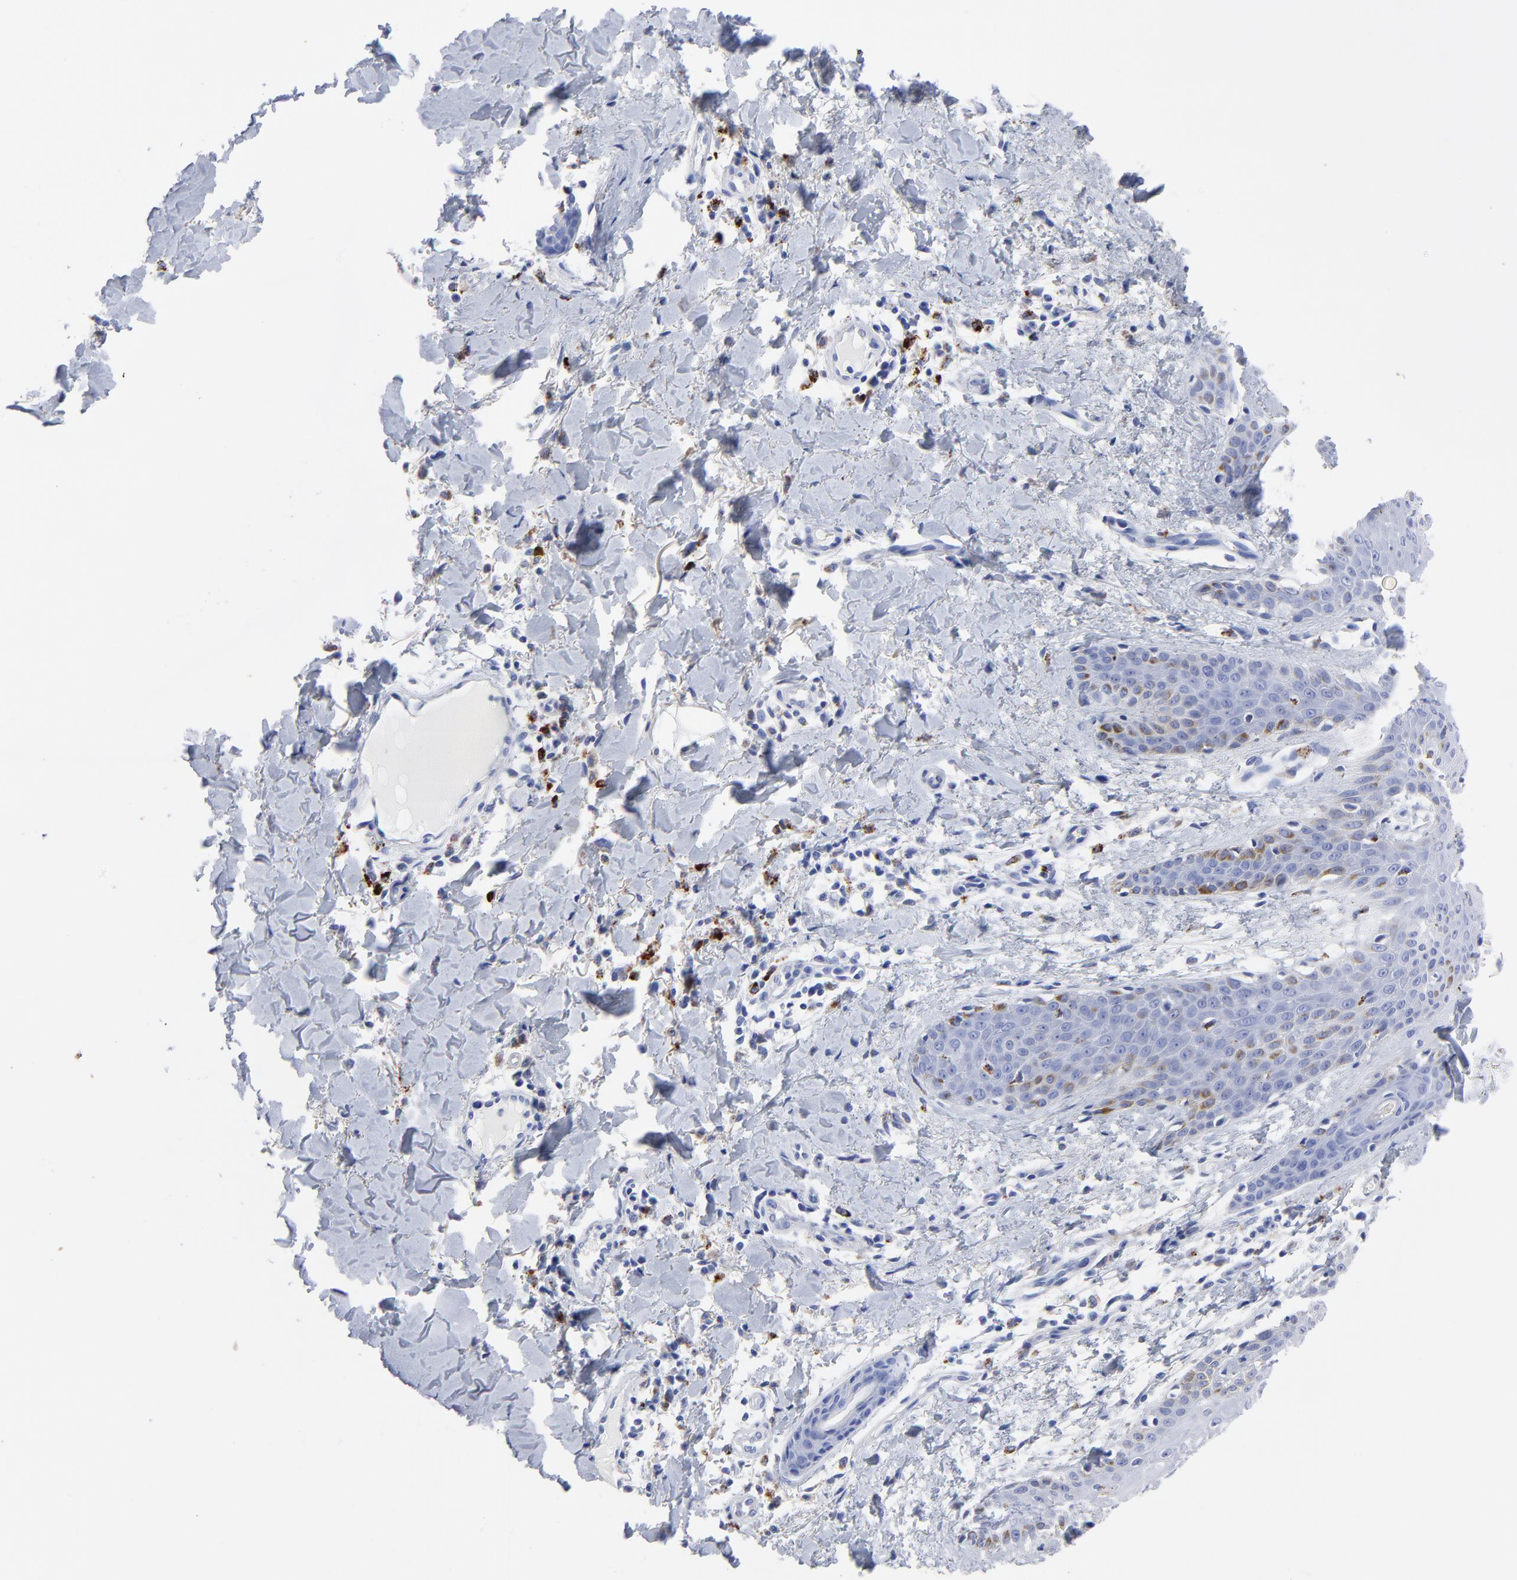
{"staining": {"intensity": "weak", "quantity": "<25%", "location": "cytoplasmic/membranous"}, "tissue": "skin cancer", "cell_type": "Tumor cells", "image_type": "cancer", "snomed": [{"axis": "morphology", "description": "Basal cell carcinoma"}, {"axis": "topography", "description": "Skin"}], "caption": "Immunohistochemistry photomicrograph of skin cancer (basal cell carcinoma) stained for a protein (brown), which exhibits no positivity in tumor cells.", "gene": "CPVL", "patient": {"sex": "male", "age": 67}}